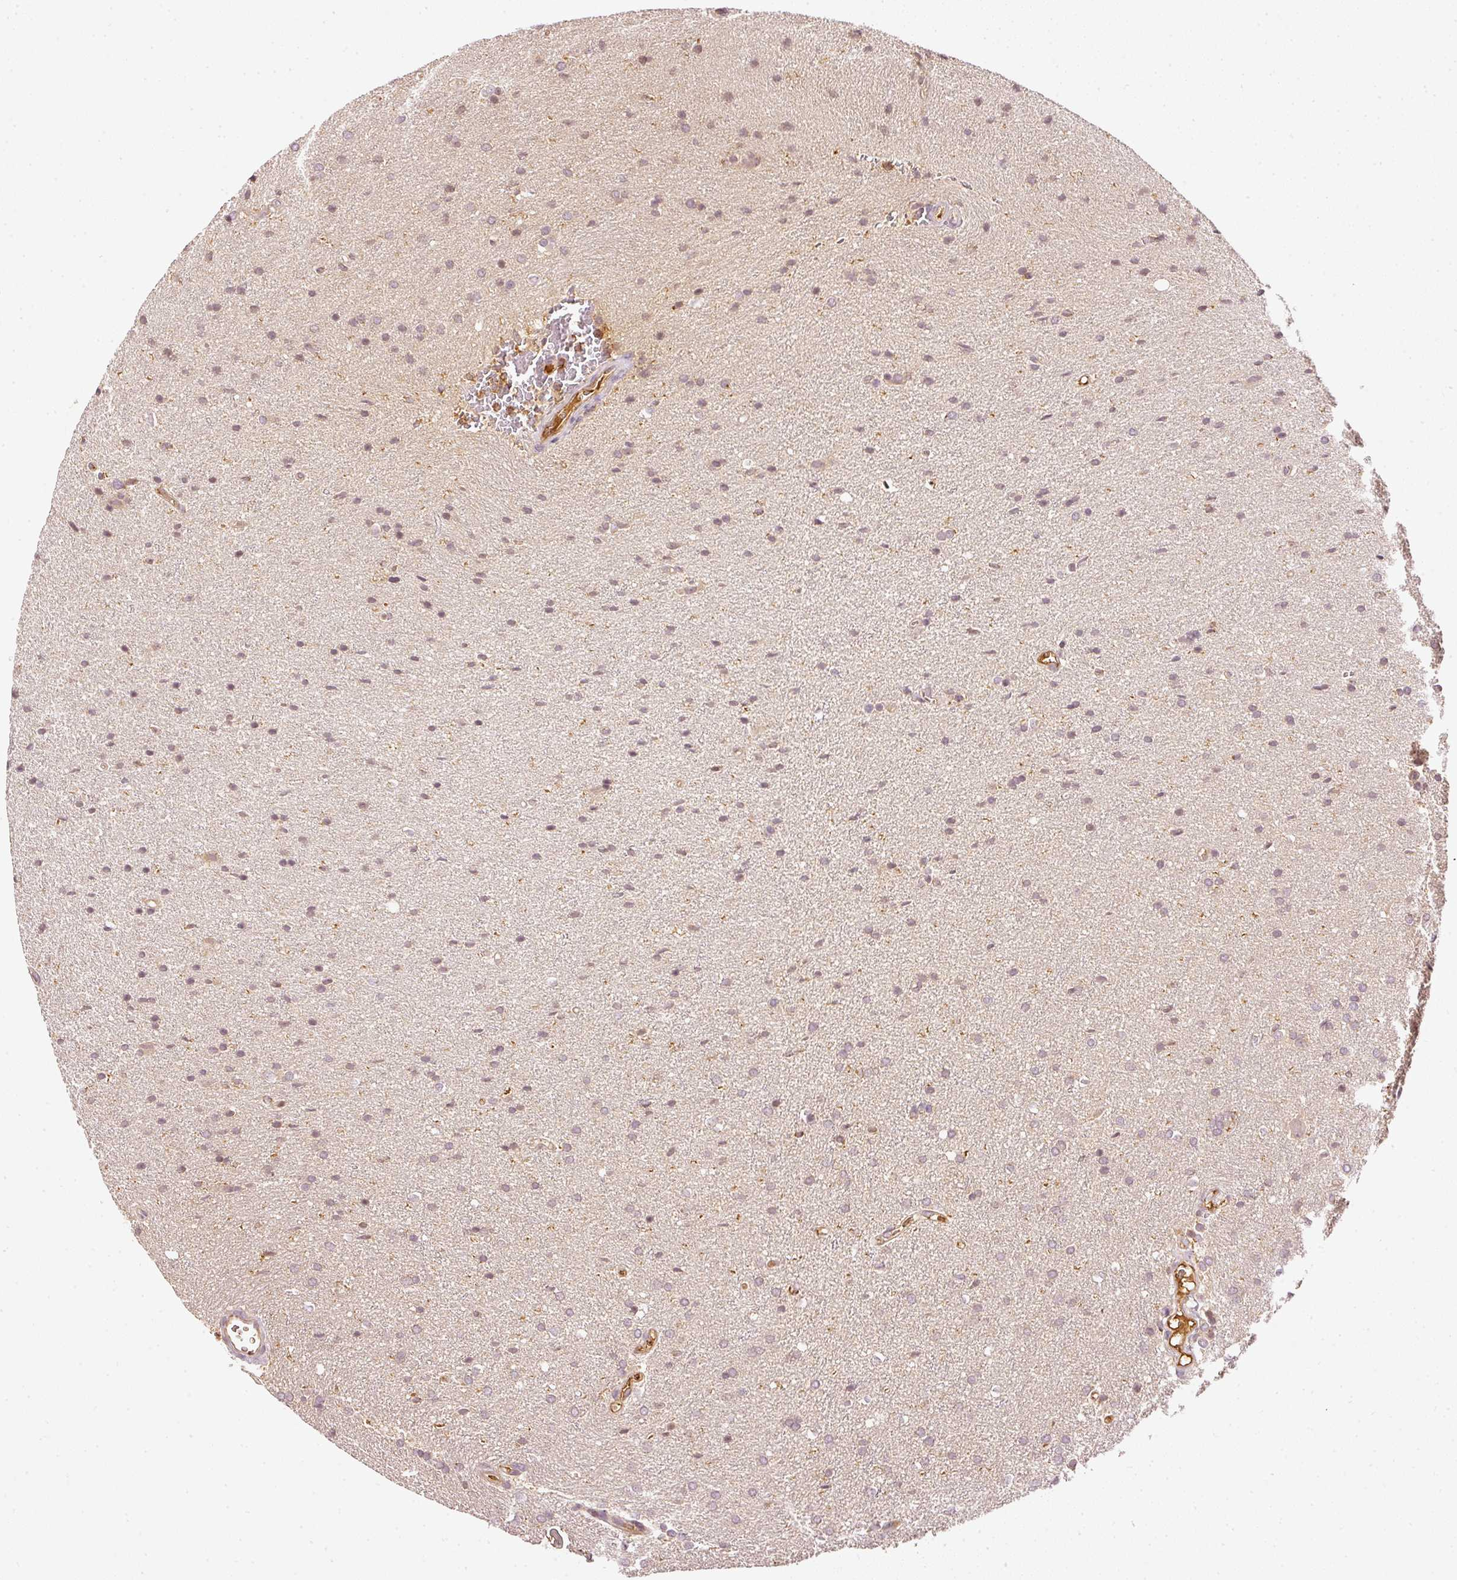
{"staining": {"intensity": "weak", "quantity": "<25%", "location": "cytoplasmic/membranous"}, "tissue": "glioma", "cell_type": "Tumor cells", "image_type": "cancer", "snomed": [{"axis": "morphology", "description": "Glioma, malignant, Low grade"}, {"axis": "topography", "description": "Brain"}], "caption": "DAB immunohistochemical staining of glioma displays no significant staining in tumor cells.", "gene": "EVL", "patient": {"sex": "female", "age": 34}}